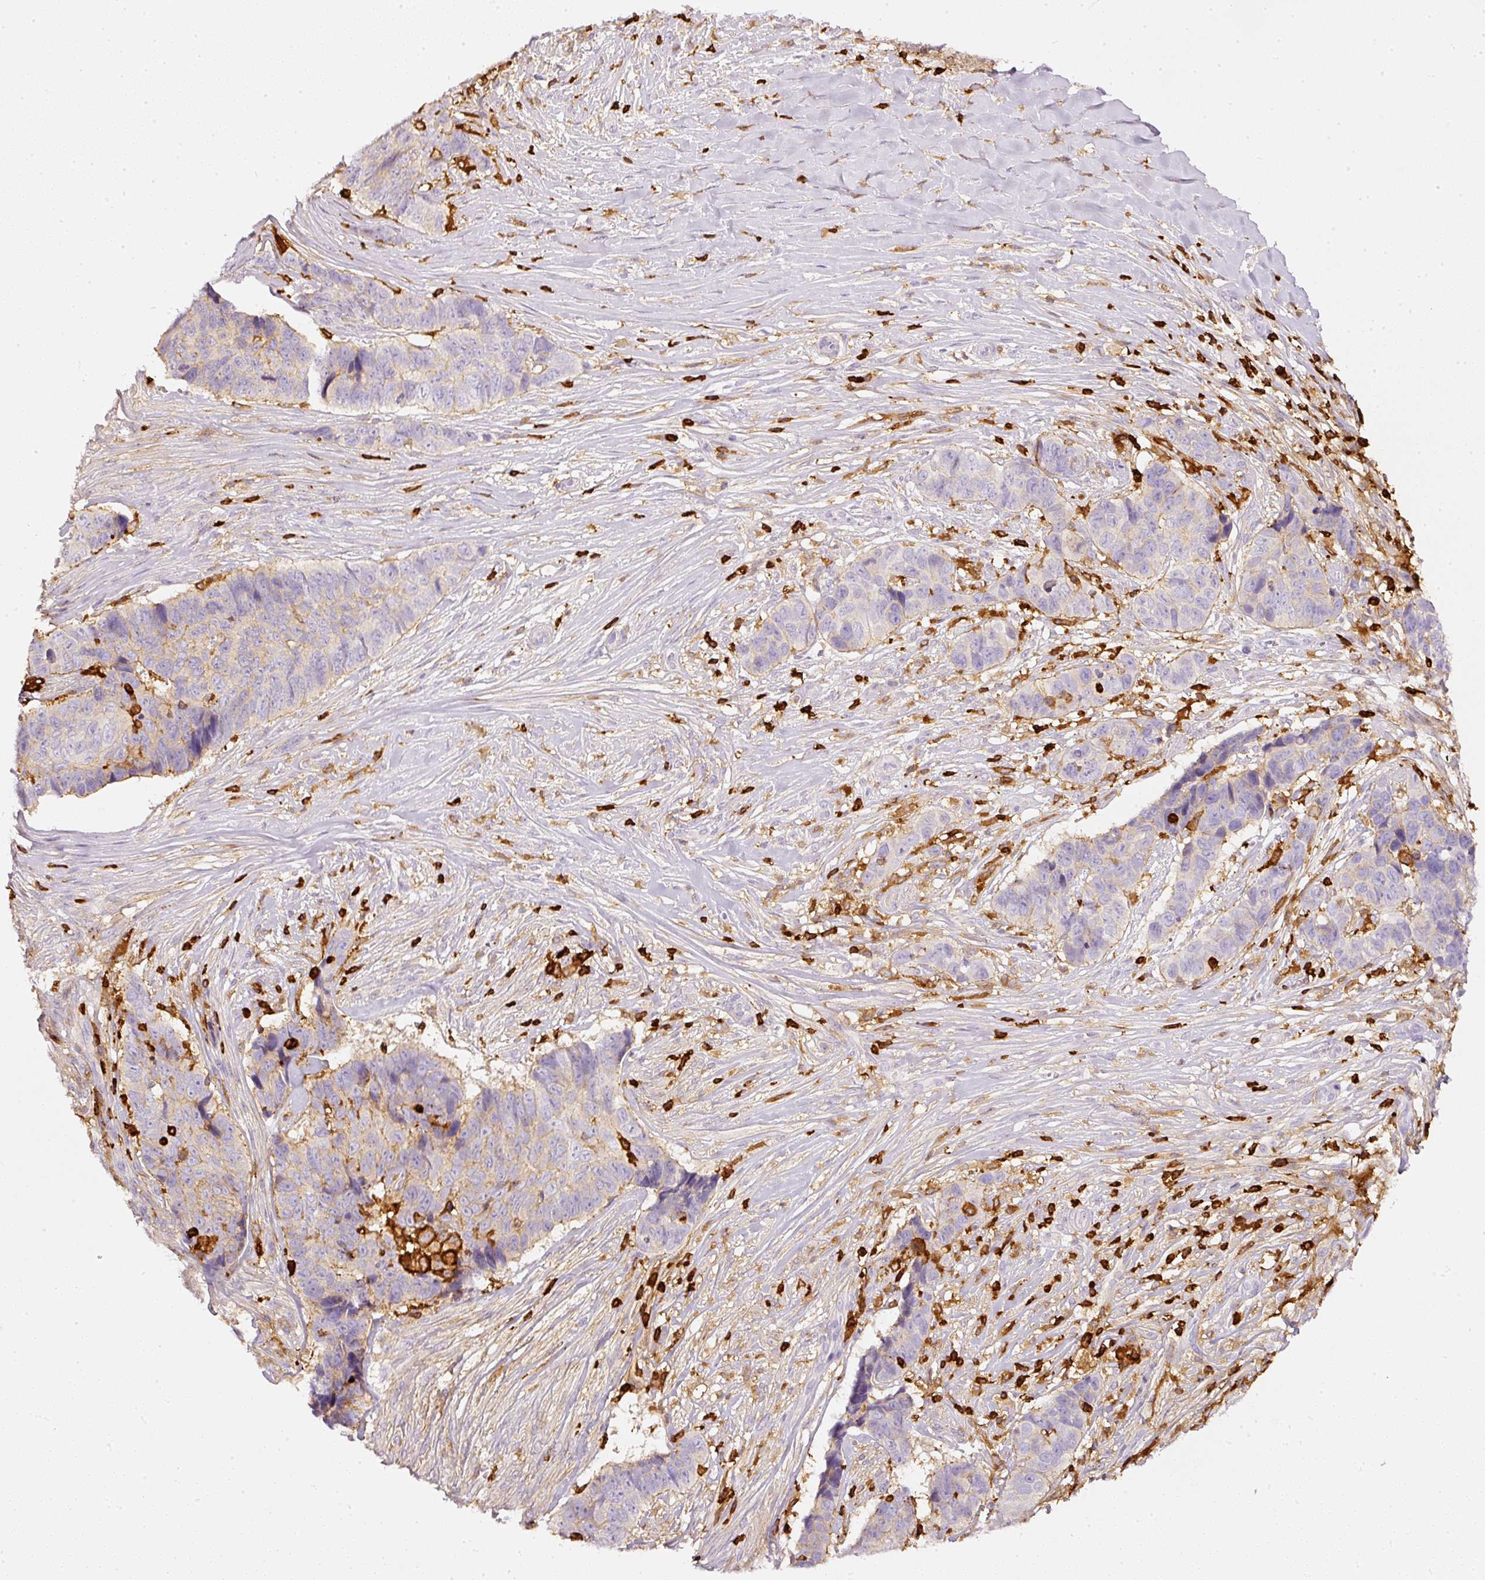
{"staining": {"intensity": "weak", "quantity": "<25%", "location": "cytoplasmic/membranous"}, "tissue": "skin cancer", "cell_type": "Tumor cells", "image_type": "cancer", "snomed": [{"axis": "morphology", "description": "Basal cell carcinoma"}, {"axis": "topography", "description": "Skin"}], "caption": "Immunohistochemistry histopathology image of neoplastic tissue: human basal cell carcinoma (skin) stained with DAB (3,3'-diaminobenzidine) reveals no significant protein positivity in tumor cells.", "gene": "EVL", "patient": {"sex": "female", "age": 82}}